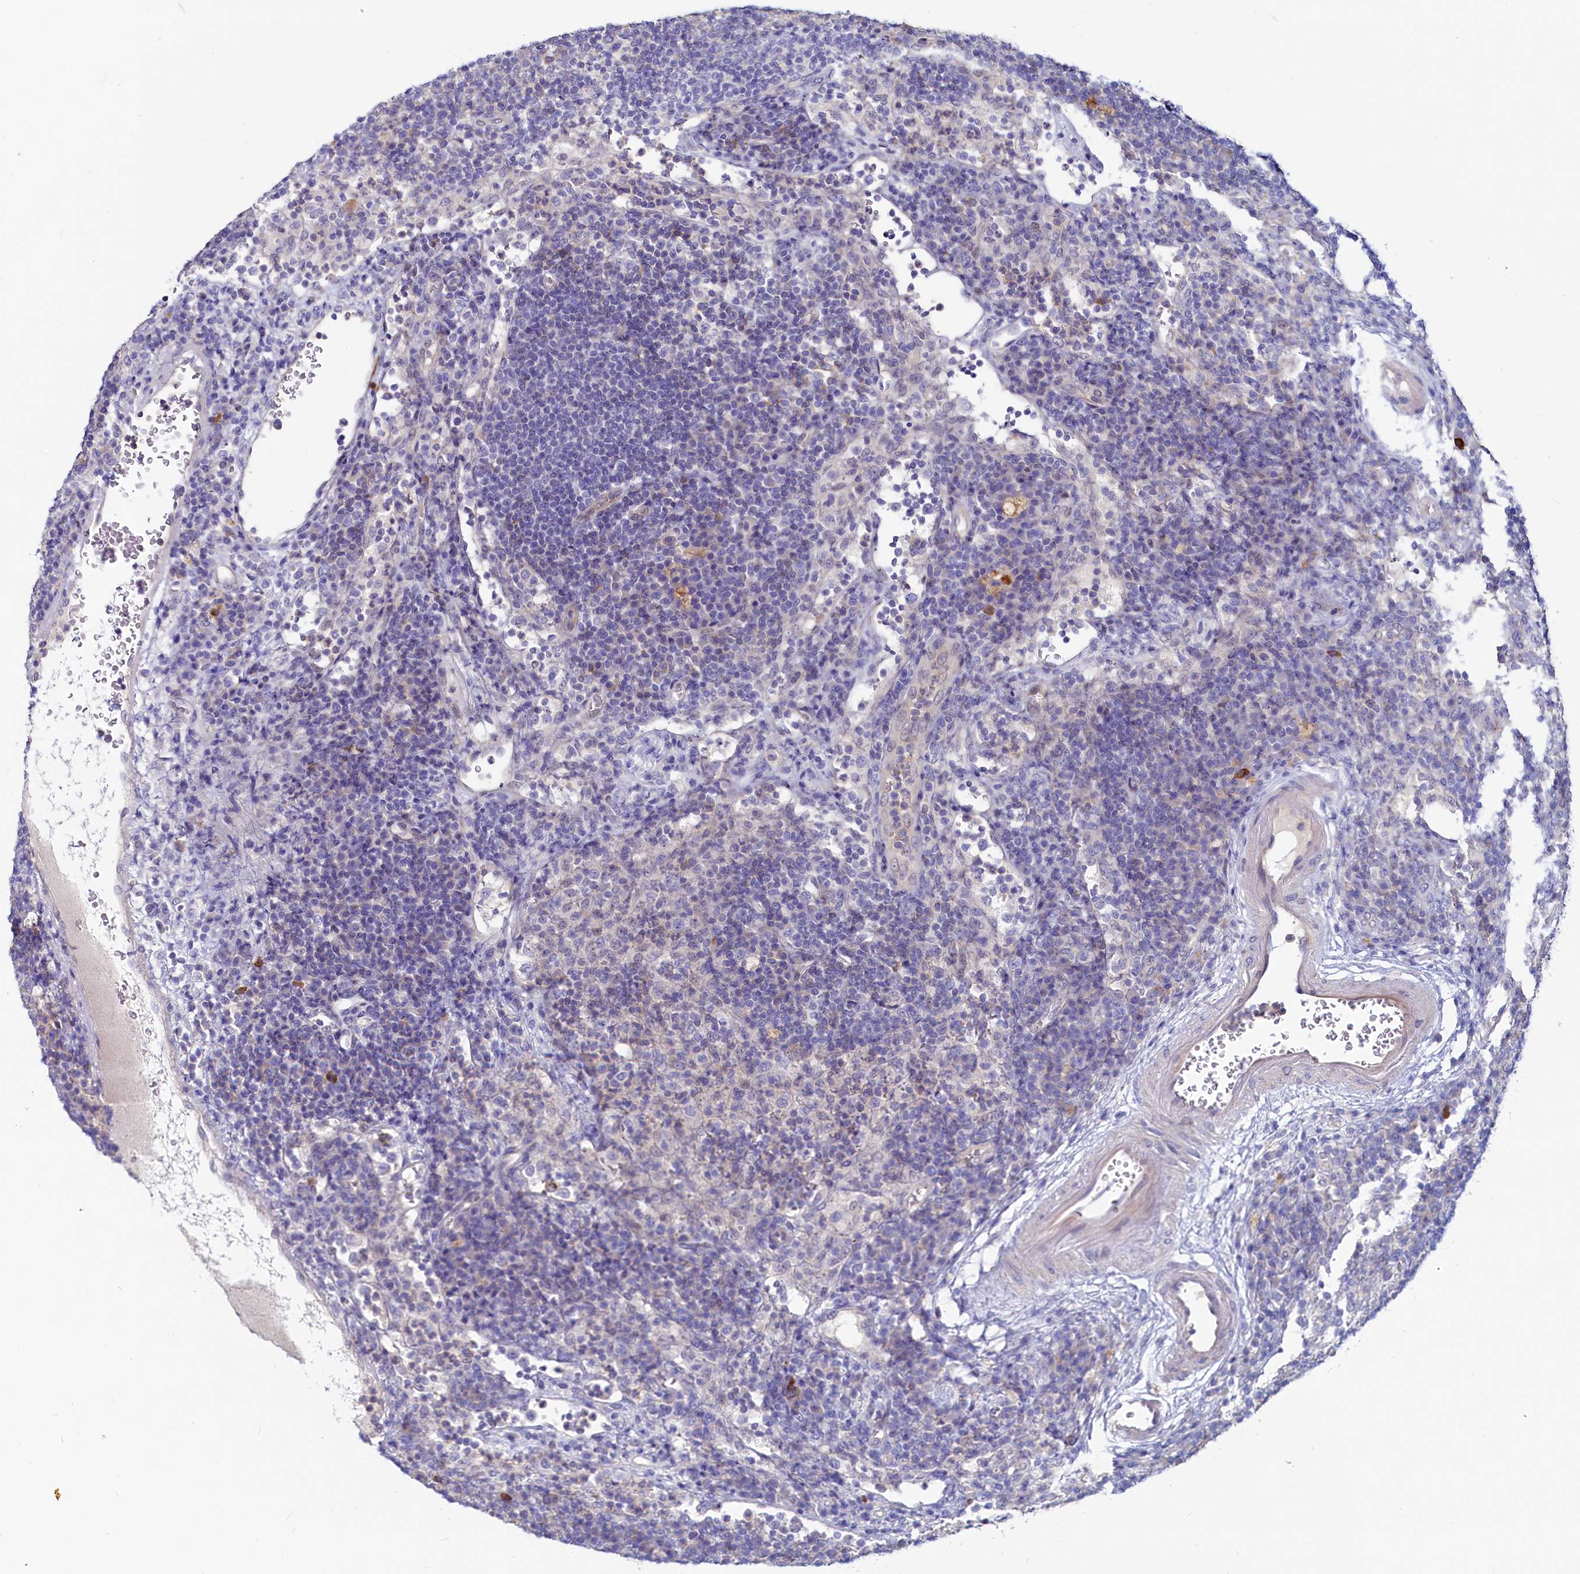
{"staining": {"intensity": "negative", "quantity": "none", "location": "none"}, "tissue": "lymph node", "cell_type": "Germinal center cells", "image_type": "normal", "snomed": [{"axis": "morphology", "description": "Normal tissue, NOS"}, {"axis": "topography", "description": "Lymph node"}], "caption": "Protein analysis of benign lymph node displays no significant expression in germinal center cells.", "gene": "ASTE1", "patient": {"sex": "female", "age": 70}}